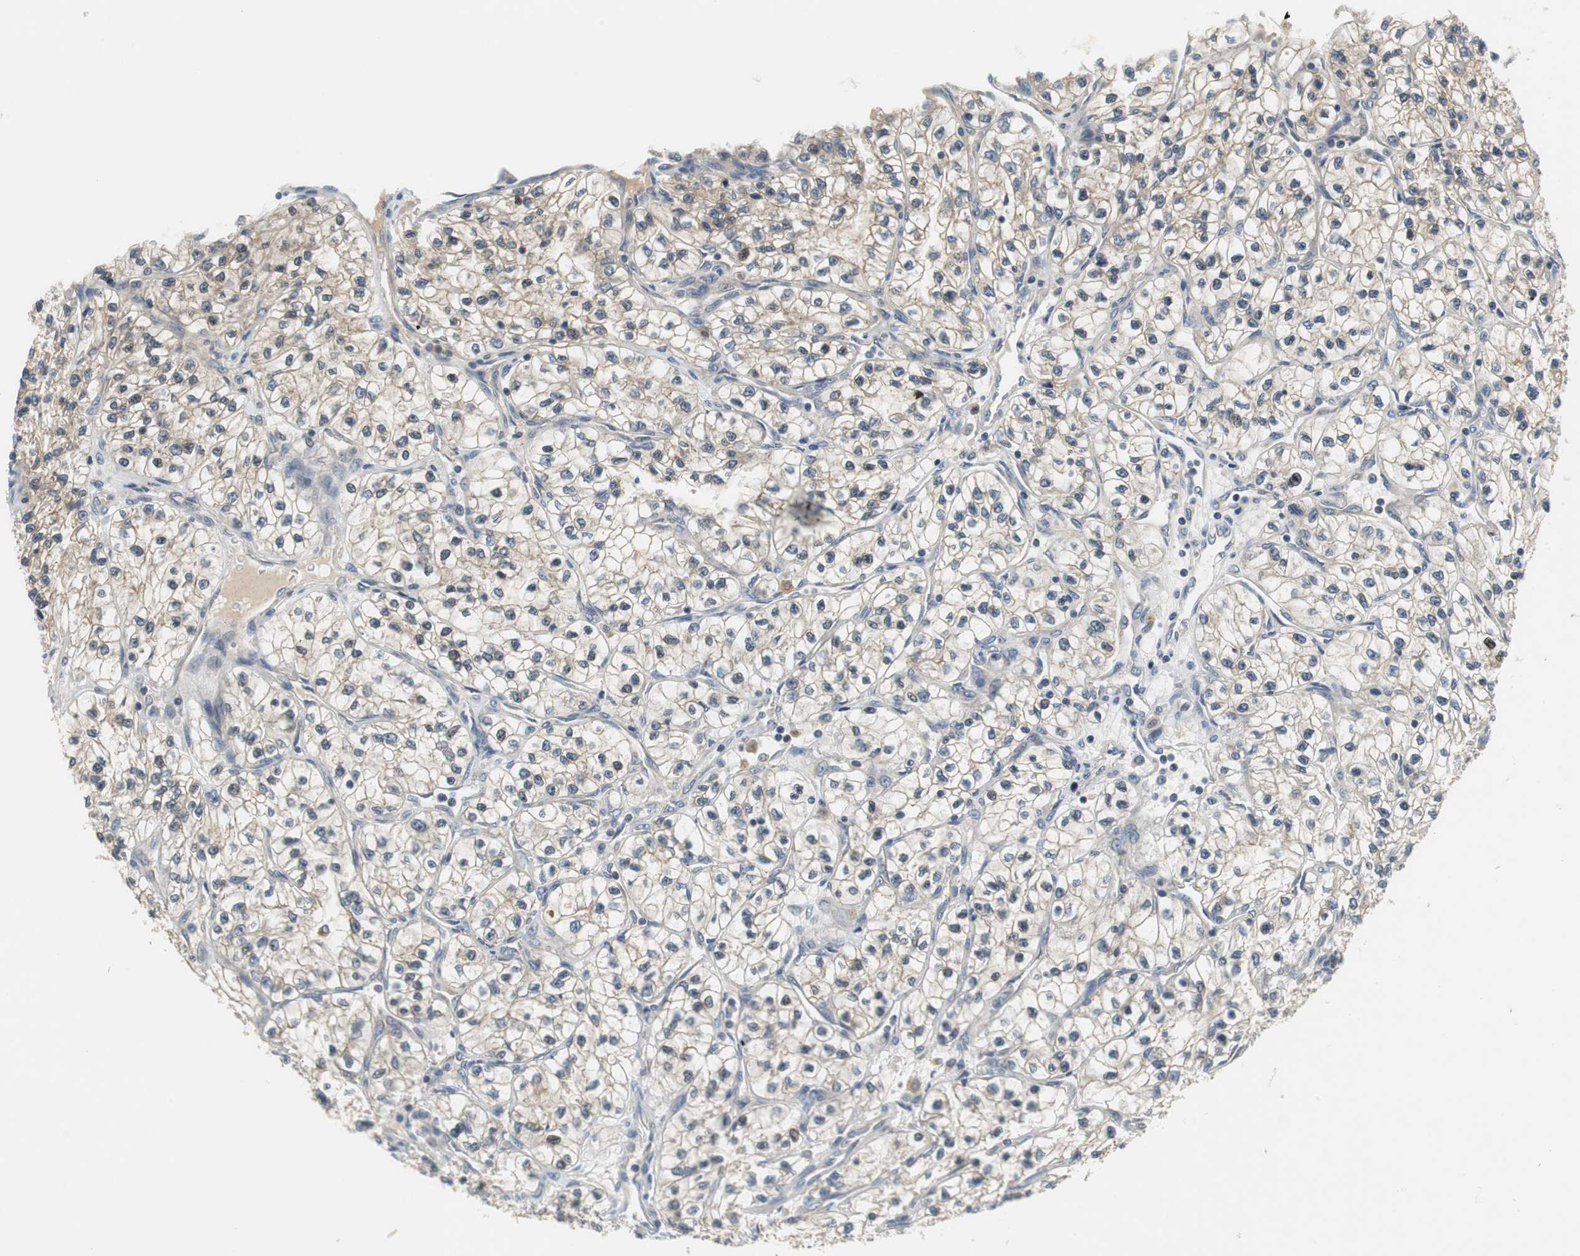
{"staining": {"intensity": "weak", "quantity": "25%-75%", "location": "cytoplasmic/membranous"}, "tissue": "renal cancer", "cell_type": "Tumor cells", "image_type": "cancer", "snomed": [{"axis": "morphology", "description": "Adenocarcinoma, NOS"}, {"axis": "topography", "description": "Kidney"}], "caption": "Immunohistochemistry image of human renal cancer stained for a protein (brown), which displays low levels of weak cytoplasmic/membranous expression in about 25%-75% of tumor cells.", "gene": "GLCCI1", "patient": {"sex": "female", "age": 57}}